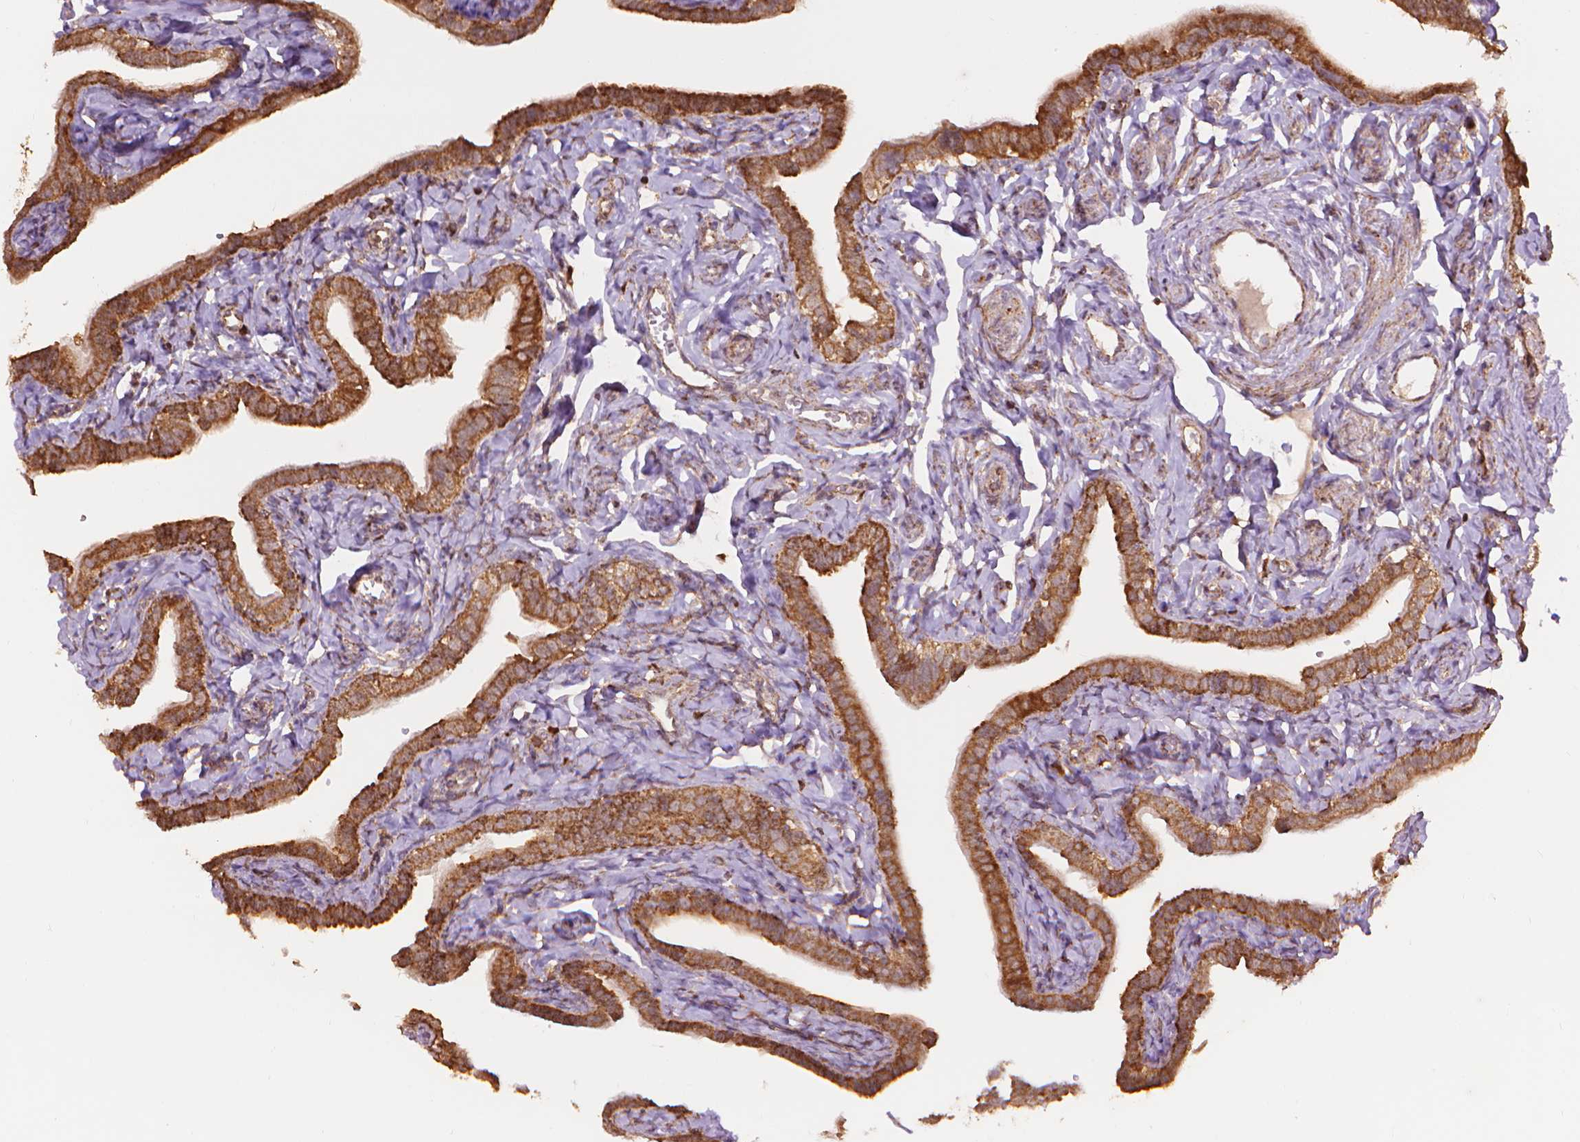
{"staining": {"intensity": "strong", "quantity": ">75%", "location": "cytoplasmic/membranous"}, "tissue": "fallopian tube", "cell_type": "Glandular cells", "image_type": "normal", "snomed": [{"axis": "morphology", "description": "Normal tissue, NOS"}, {"axis": "topography", "description": "Fallopian tube"}], "caption": "Protein staining of benign fallopian tube shows strong cytoplasmic/membranous staining in approximately >75% of glandular cells.", "gene": "VARS2", "patient": {"sex": "female", "age": 41}}